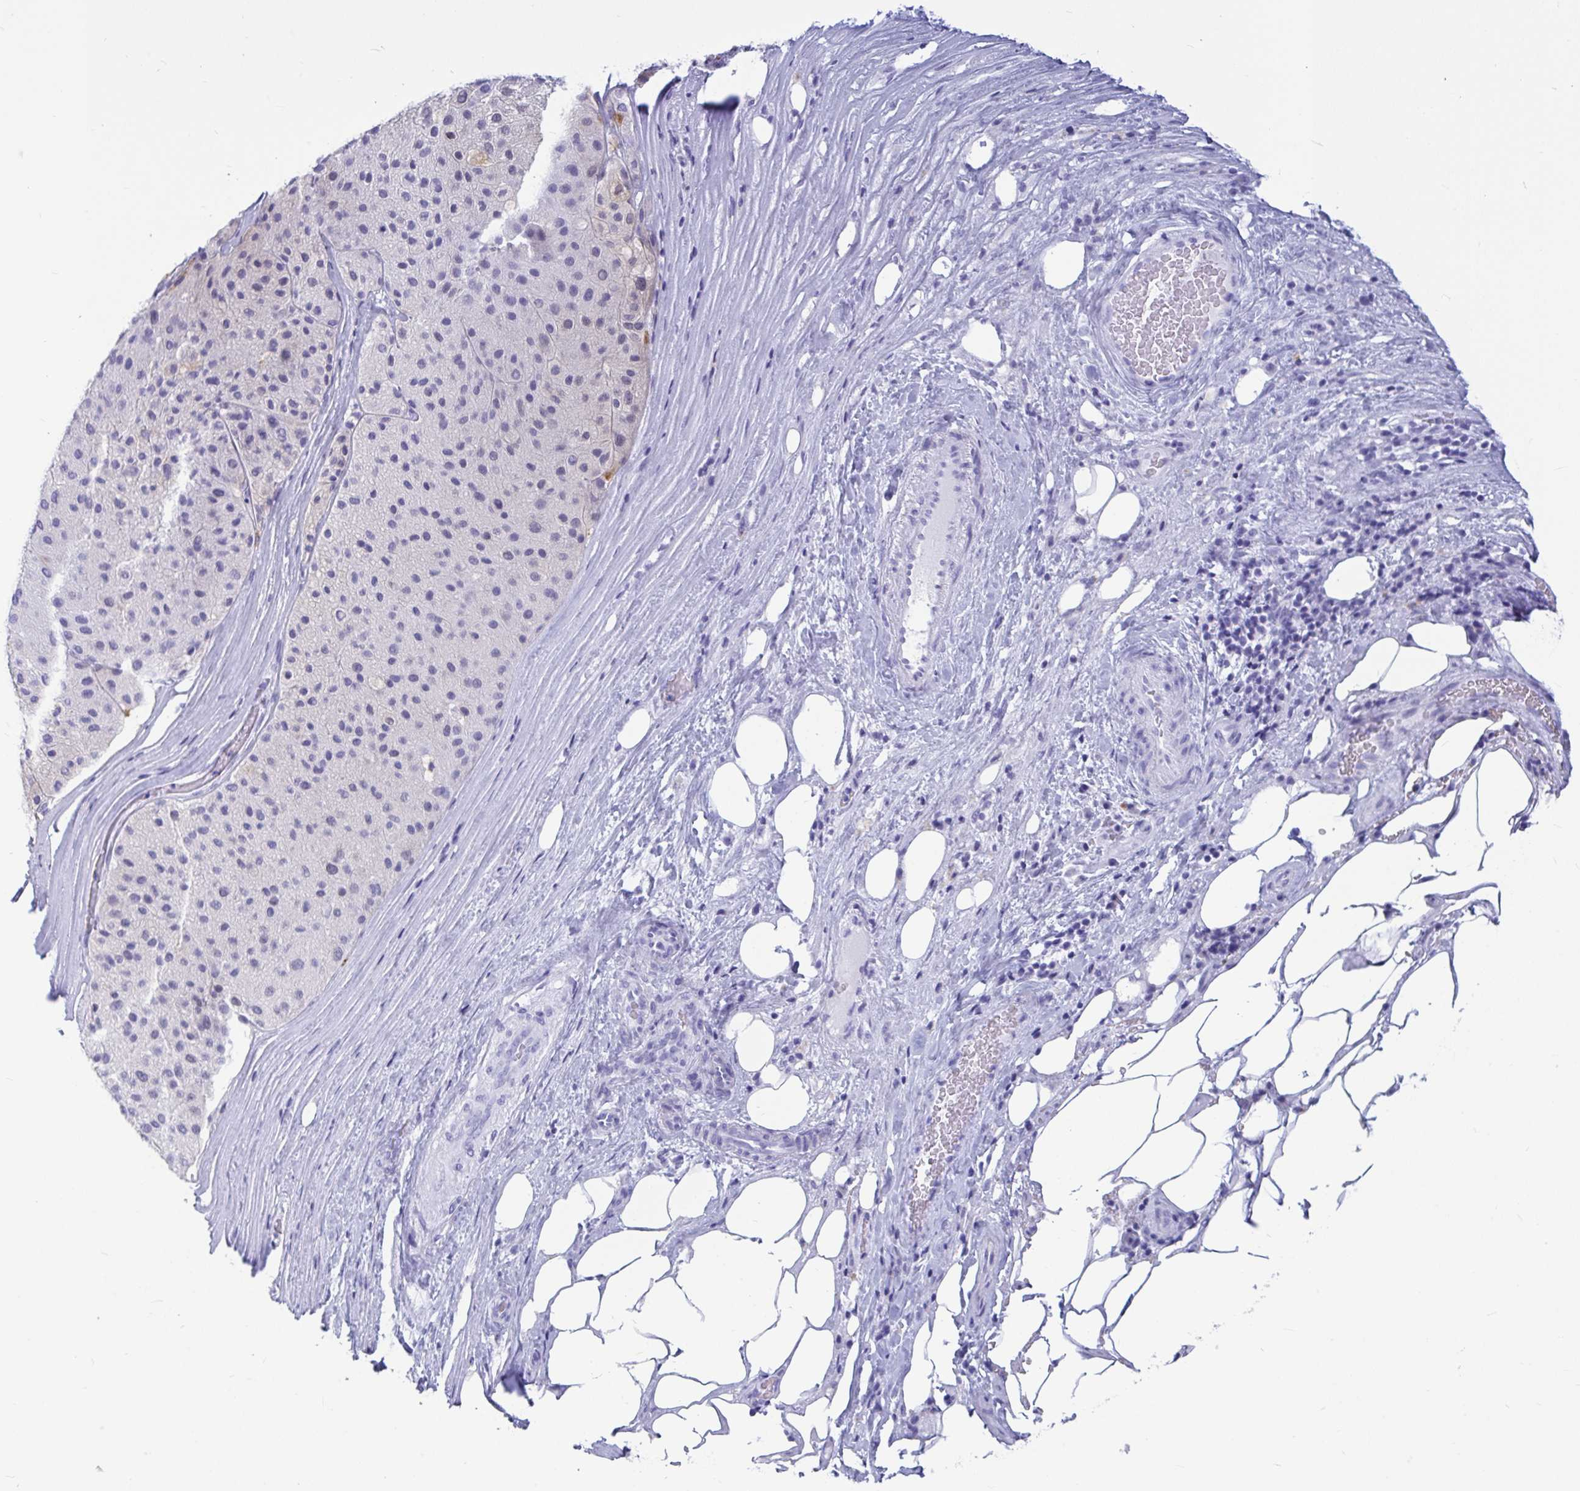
{"staining": {"intensity": "negative", "quantity": "none", "location": "none"}, "tissue": "melanoma", "cell_type": "Tumor cells", "image_type": "cancer", "snomed": [{"axis": "morphology", "description": "Malignant melanoma, Metastatic site"}, {"axis": "topography", "description": "Smooth muscle"}], "caption": "This is an IHC micrograph of melanoma. There is no positivity in tumor cells.", "gene": "OR5J2", "patient": {"sex": "male", "age": 41}}